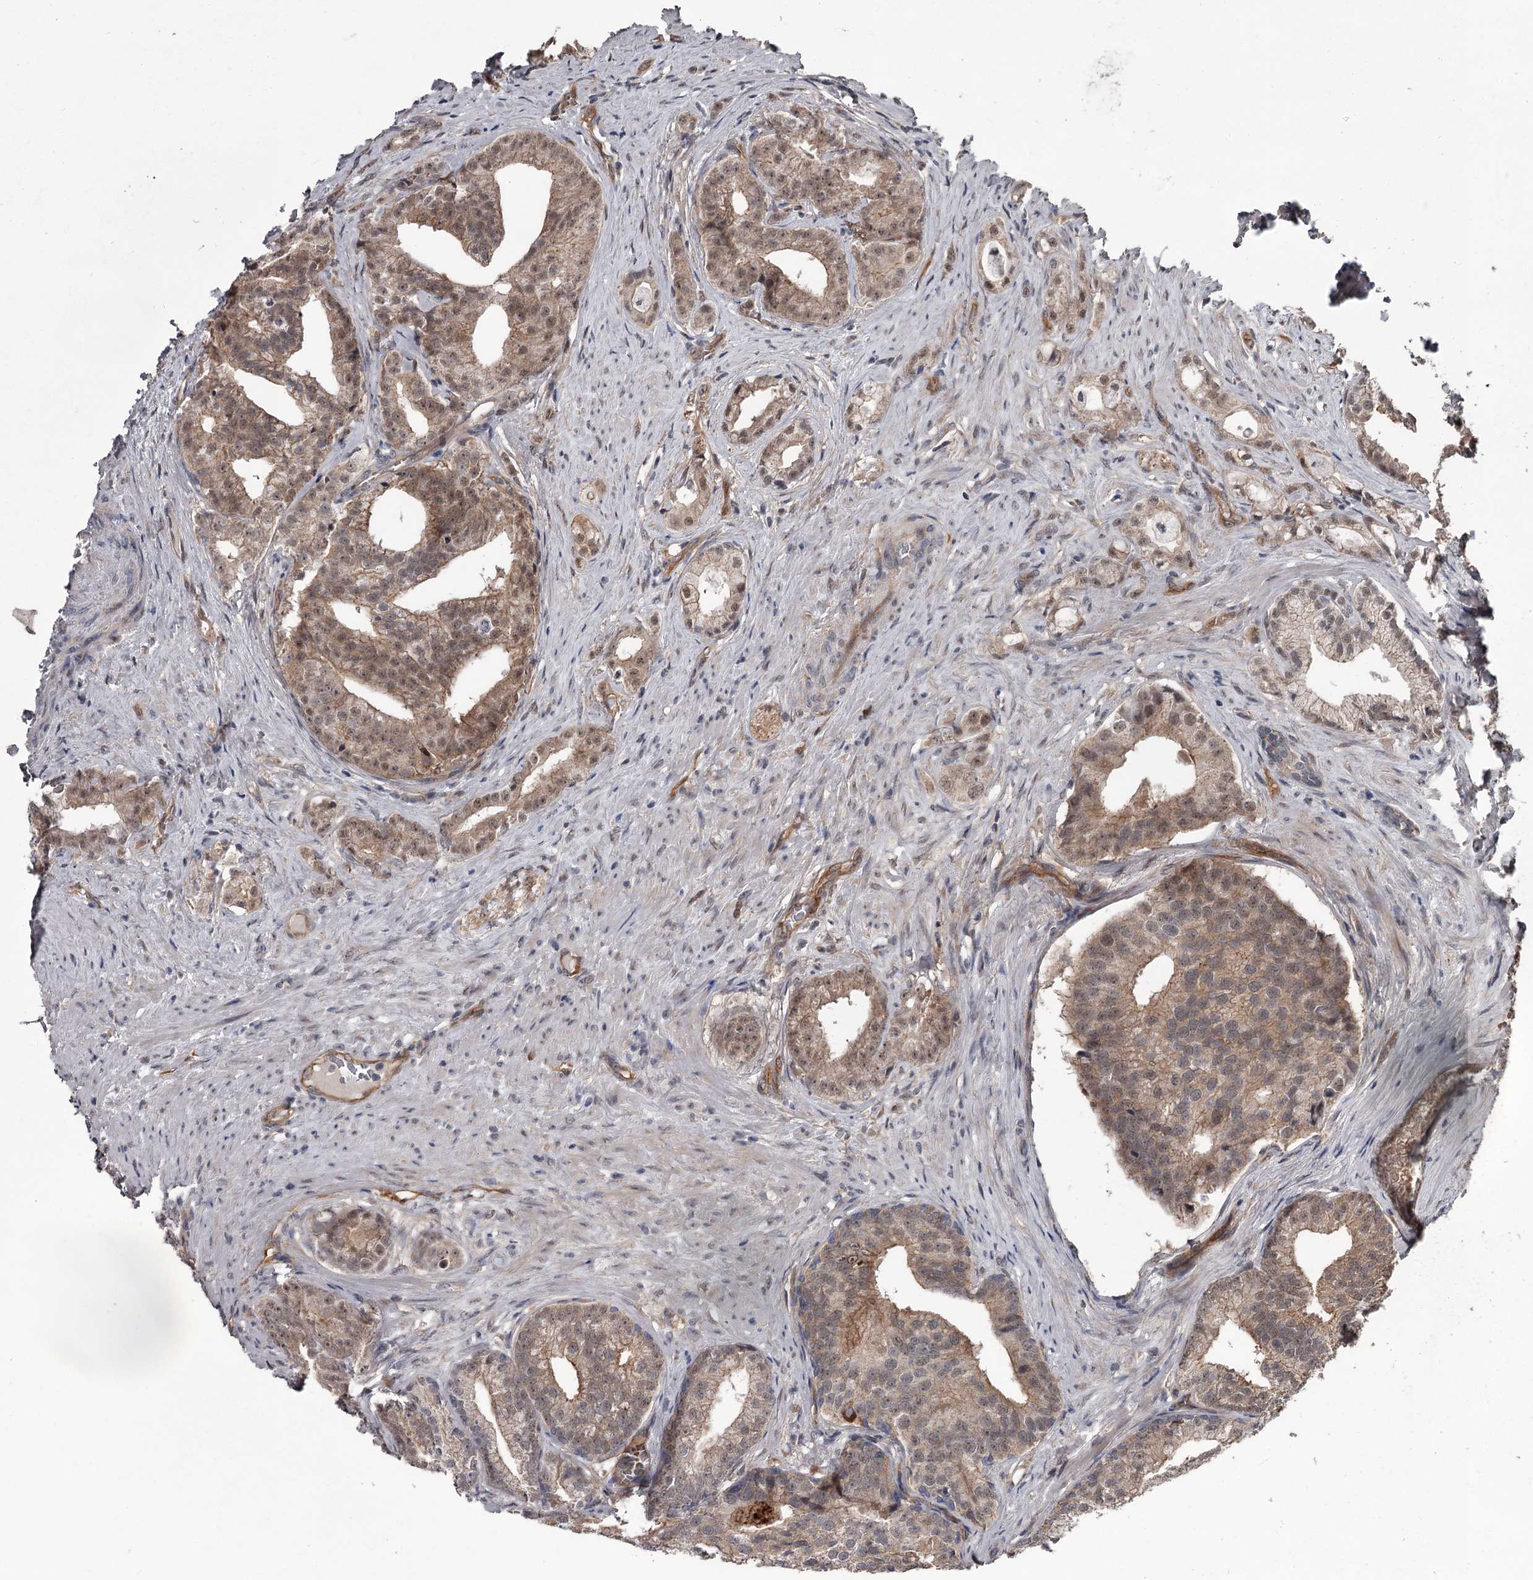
{"staining": {"intensity": "weak", "quantity": ">75%", "location": "cytoplasmic/membranous,nuclear"}, "tissue": "prostate cancer", "cell_type": "Tumor cells", "image_type": "cancer", "snomed": [{"axis": "morphology", "description": "Adenocarcinoma, Low grade"}, {"axis": "topography", "description": "Prostate"}], "caption": "A high-resolution histopathology image shows immunohistochemistry staining of prostate cancer, which reveals weak cytoplasmic/membranous and nuclear expression in approximately >75% of tumor cells.", "gene": "CDC42EP2", "patient": {"sex": "male", "age": 71}}